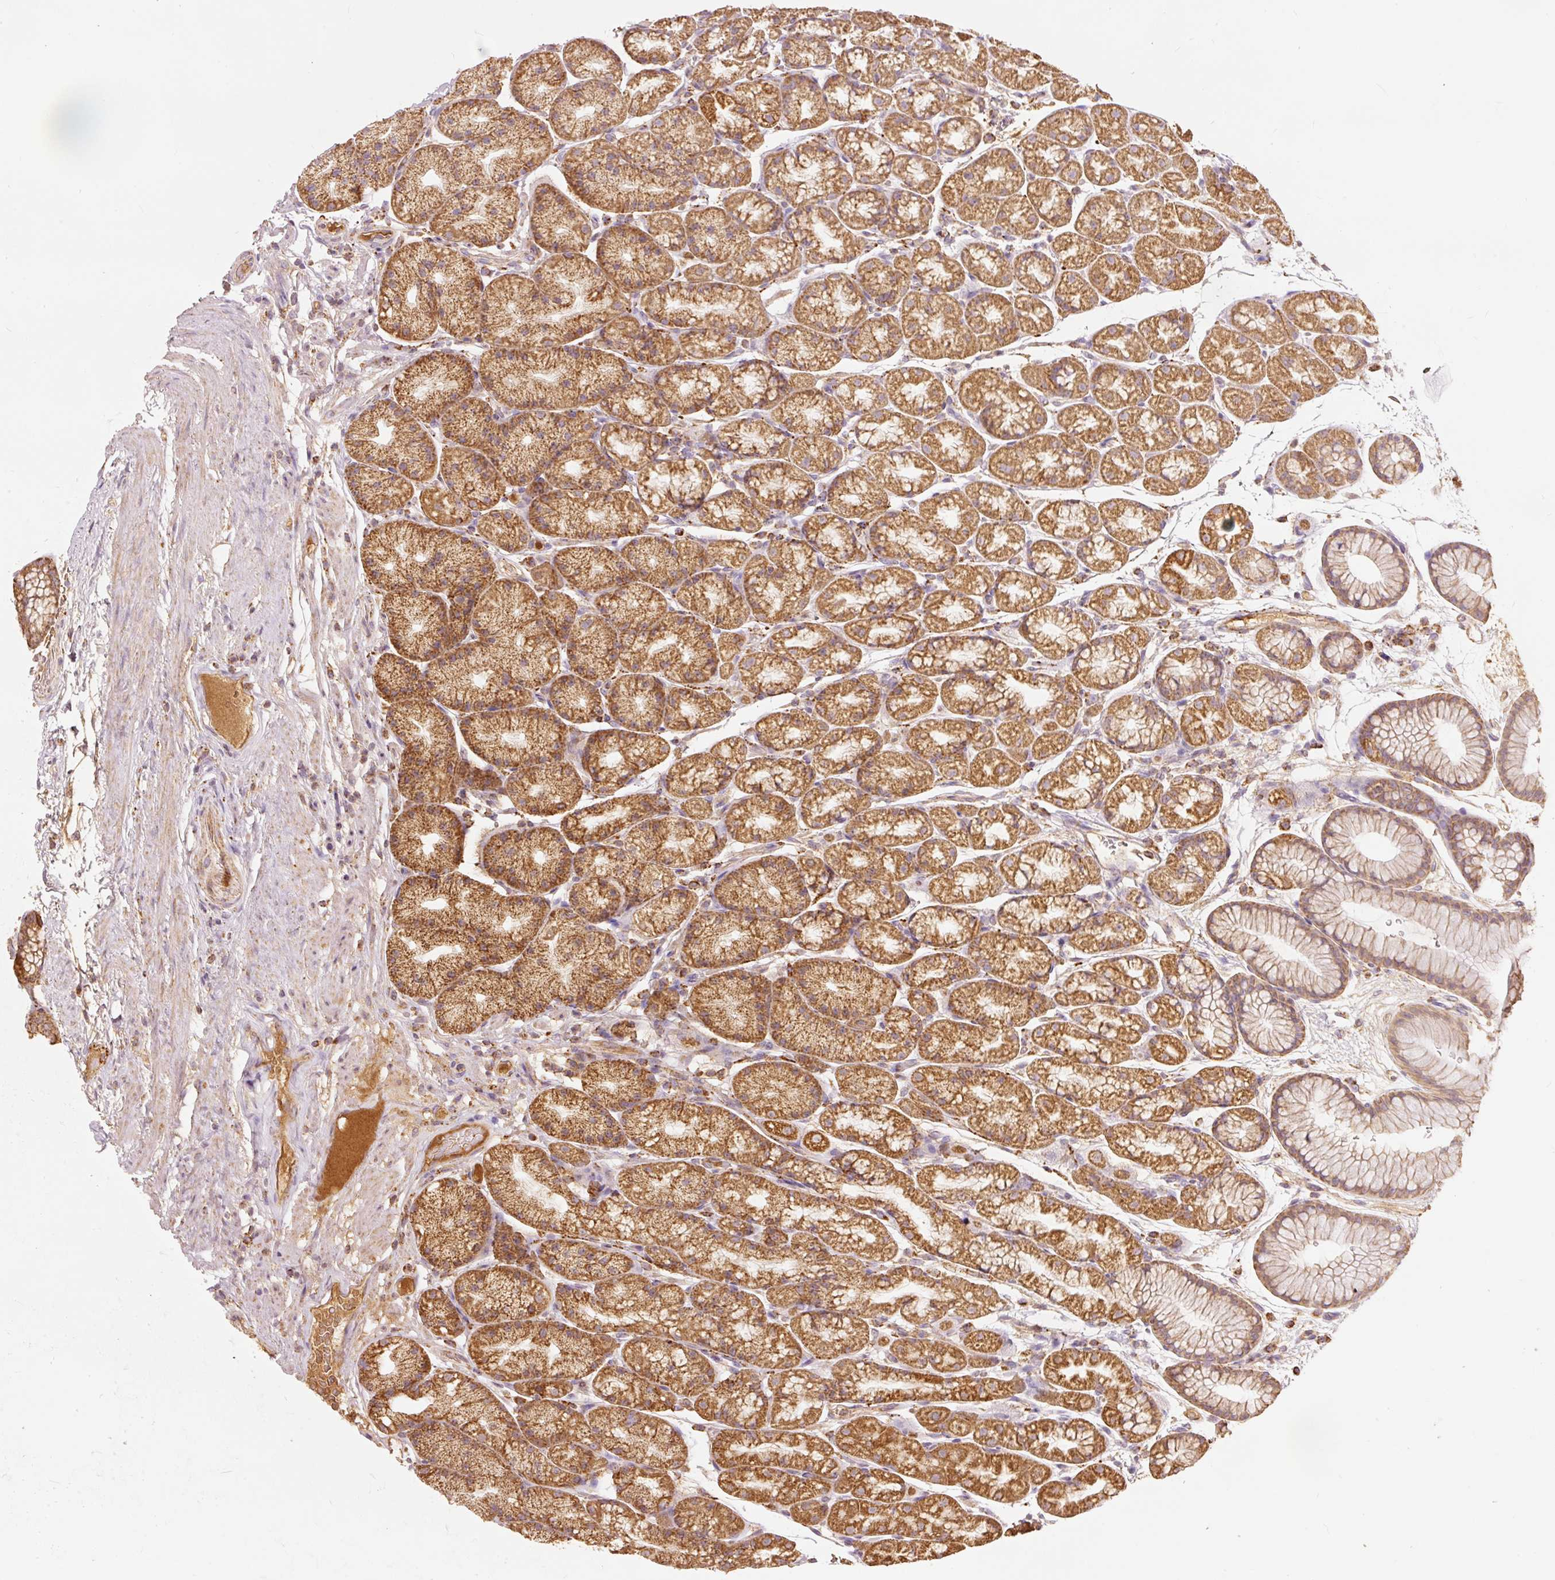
{"staining": {"intensity": "moderate", "quantity": ">75%", "location": "cytoplasmic/membranous"}, "tissue": "stomach", "cell_type": "Glandular cells", "image_type": "normal", "snomed": [{"axis": "morphology", "description": "Normal tissue, NOS"}, {"axis": "topography", "description": "Stomach, lower"}], "caption": "Glandular cells reveal medium levels of moderate cytoplasmic/membranous positivity in about >75% of cells in normal human stomach. (DAB IHC with brightfield microscopy, high magnification).", "gene": "PSENEN", "patient": {"sex": "male", "age": 67}}